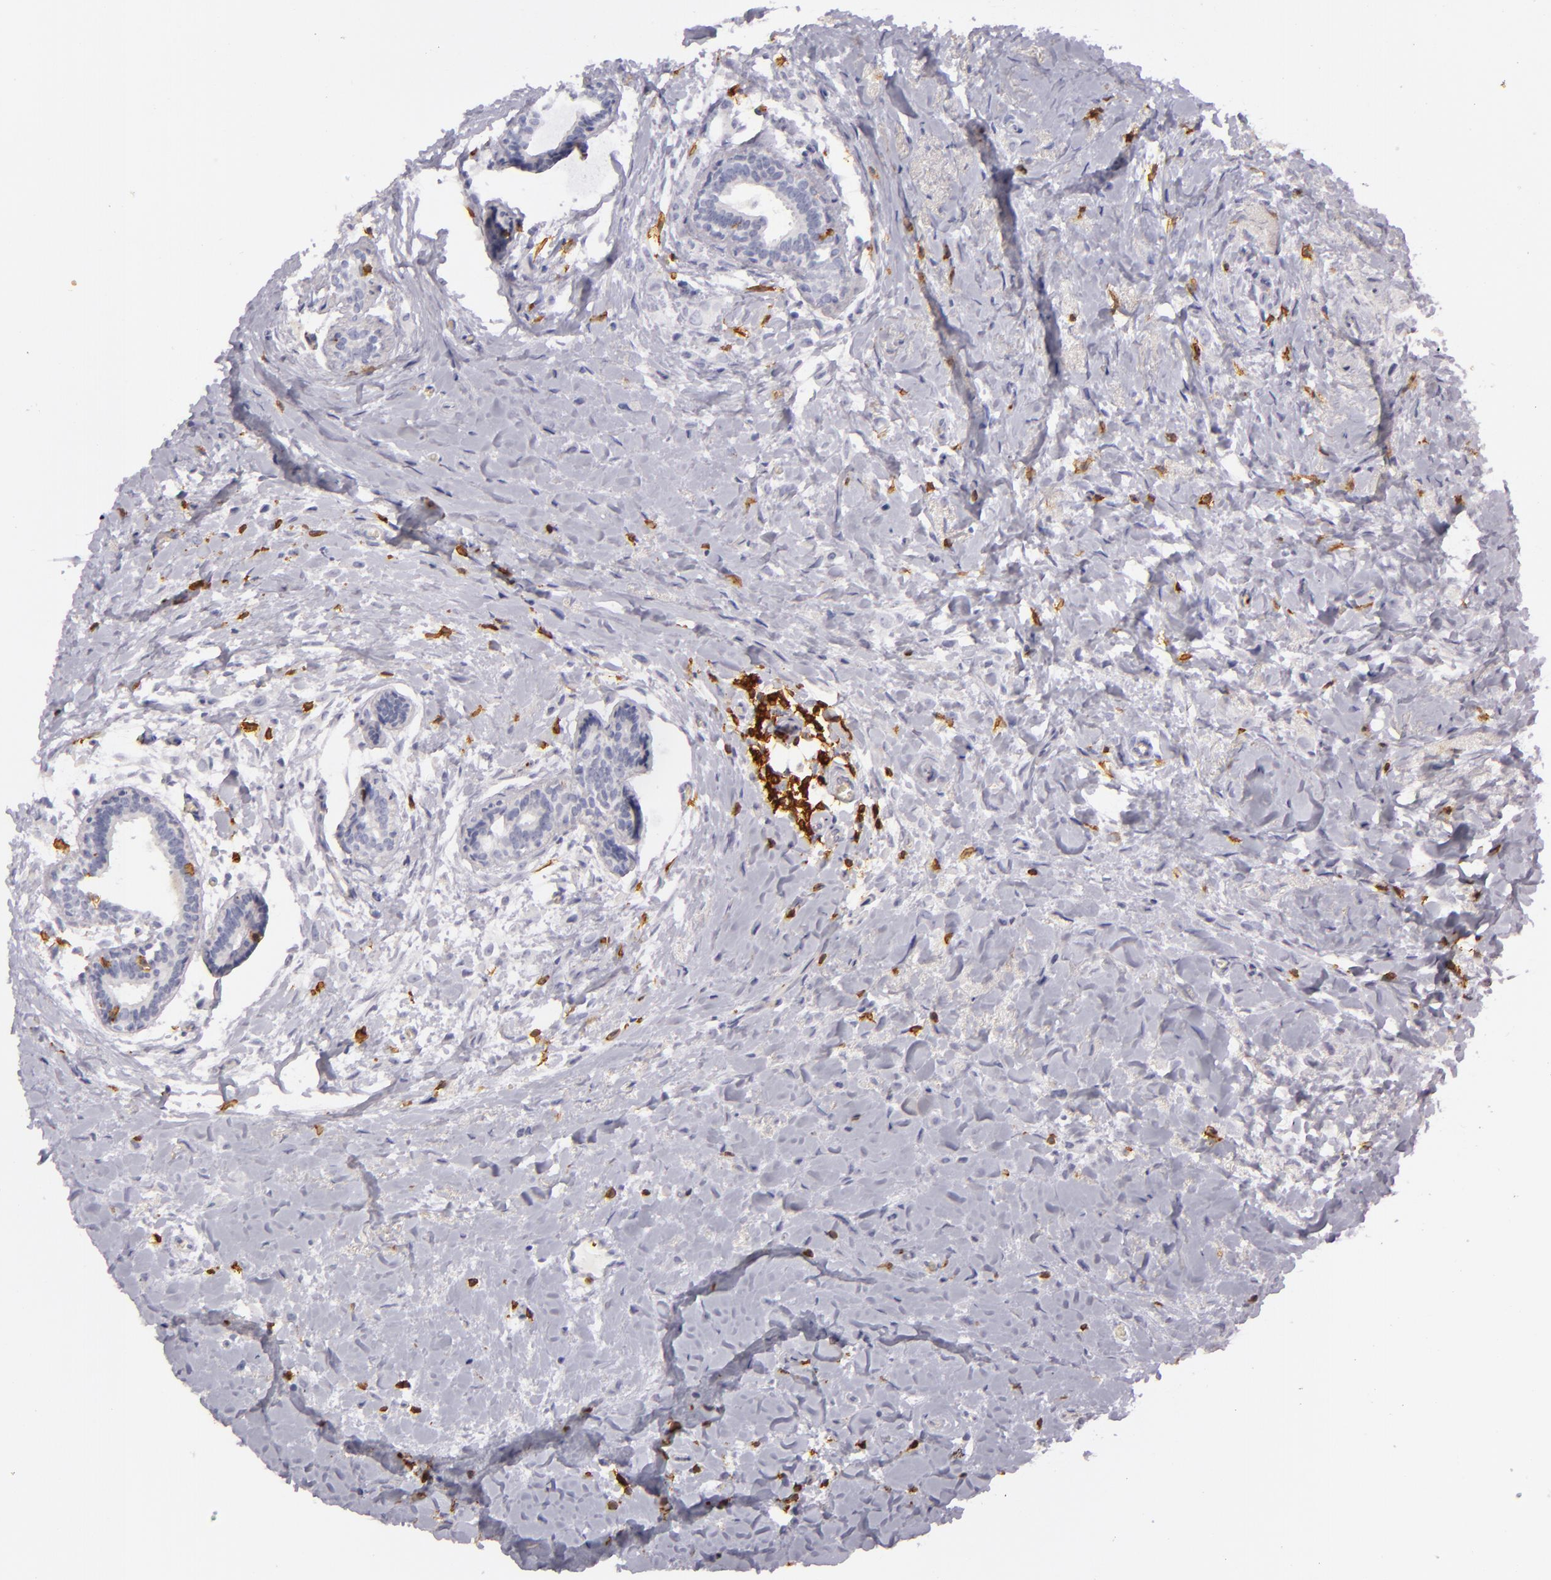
{"staining": {"intensity": "negative", "quantity": "none", "location": "none"}, "tissue": "breast cancer", "cell_type": "Tumor cells", "image_type": "cancer", "snomed": [{"axis": "morphology", "description": "Lobular carcinoma"}, {"axis": "topography", "description": "Breast"}], "caption": "A micrograph of human breast cancer is negative for staining in tumor cells. (DAB immunohistochemistry (IHC) with hematoxylin counter stain).", "gene": "LAT", "patient": {"sex": "female", "age": 57}}